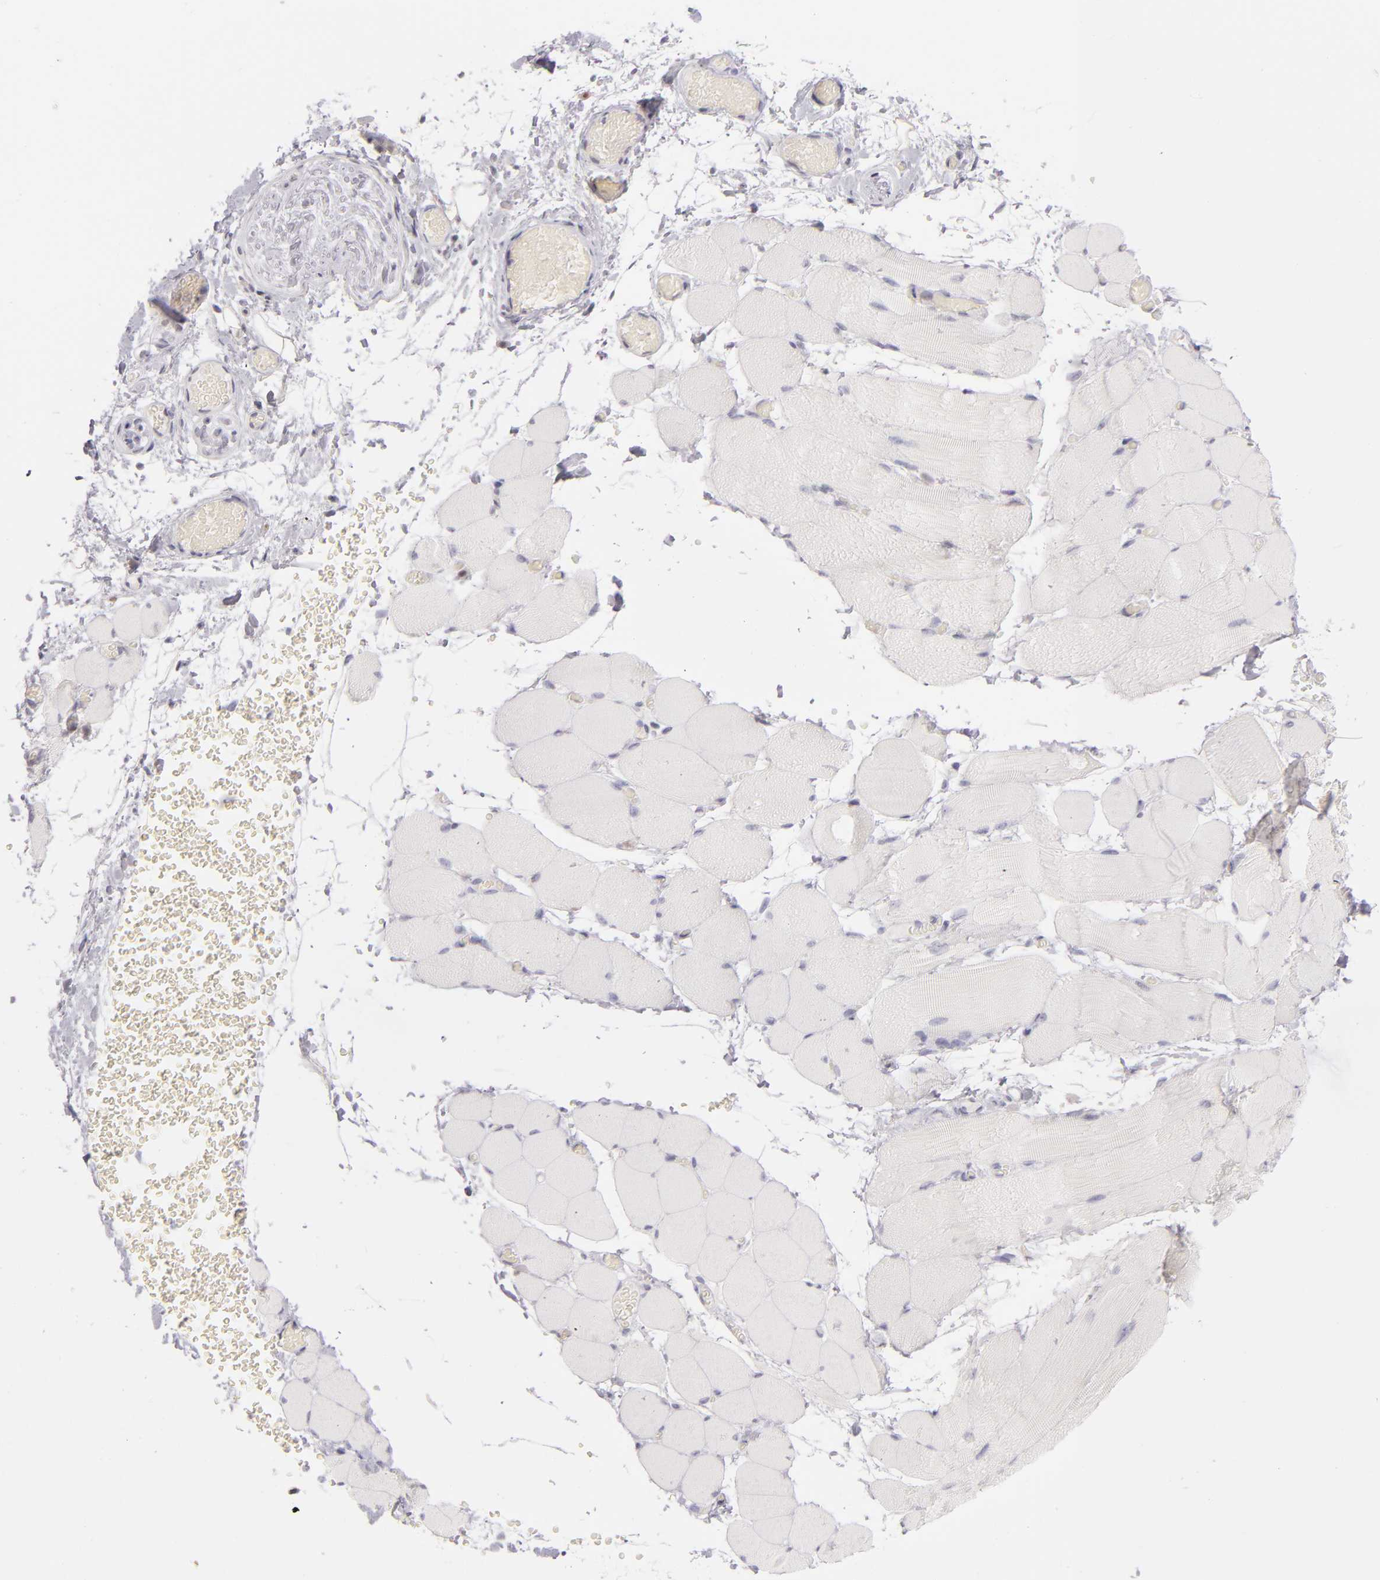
{"staining": {"intensity": "negative", "quantity": "none", "location": "none"}, "tissue": "skeletal muscle", "cell_type": "Myocytes", "image_type": "normal", "snomed": [{"axis": "morphology", "description": "Normal tissue, NOS"}, {"axis": "topography", "description": "Skeletal muscle"}, {"axis": "topography", "description": "Soft tissue"}], "caption": "Photomicrograph shows no protein positivity in myocytes of unremarkable skeletal muscle.", "gene": "CD40", "patient": {"sex": "female", "age": 58}}